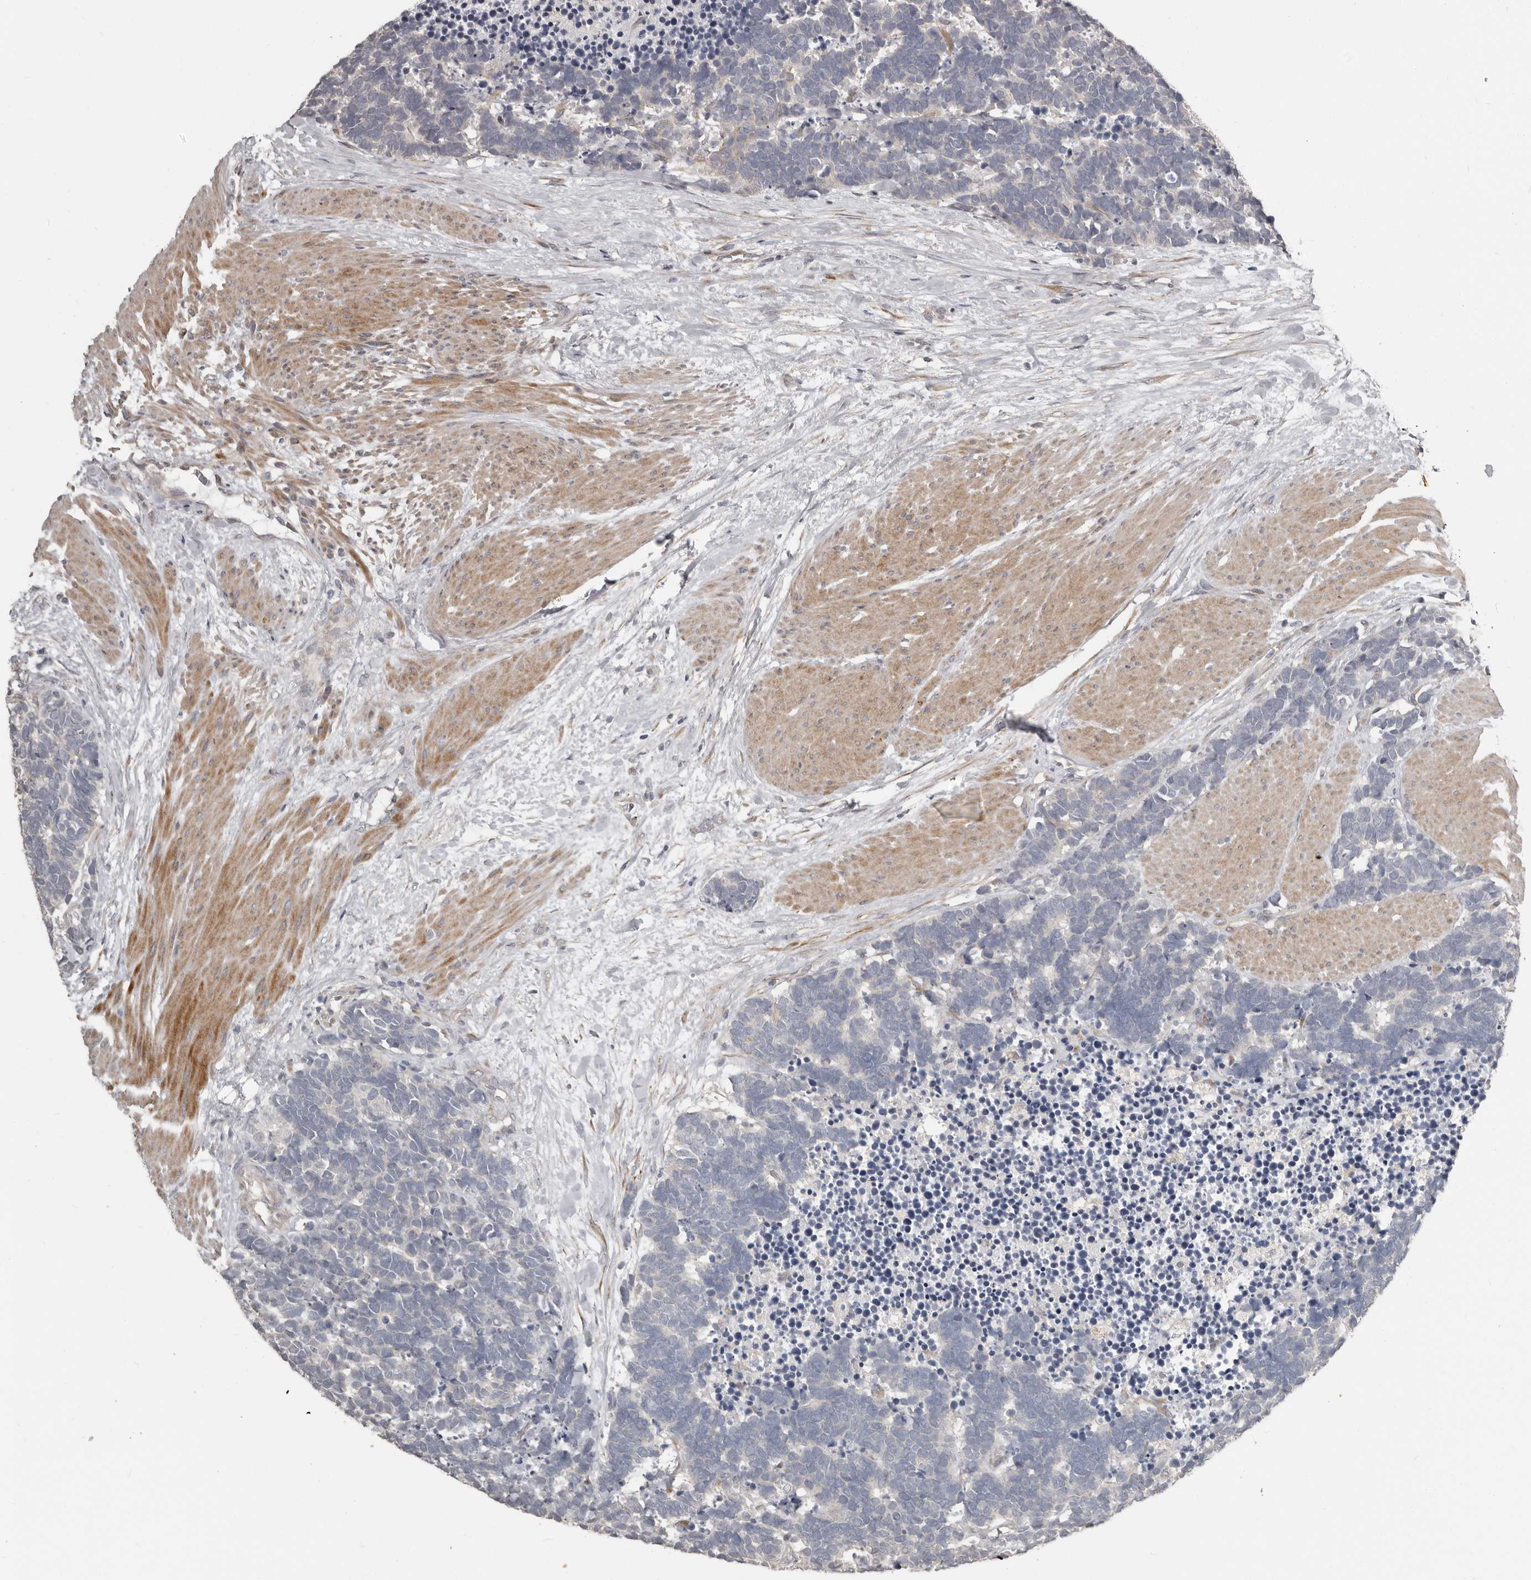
{"staining": {"intensity": "negative", "quantity": "none", "location": "none"}, "tissue": "carcinoid", "cell_type": "Tumor cells", "image_type": "cancer", "snomed": [{"axis": "morphology", "description": "Carcinoma, NOS"}, {"axis": "morphology", "description": "Carcinoid, malignant, NOS"}, {"axis": "topography", "description": "Urinary bladder"}], "caption": "The micrograph shows no staining of tumor cells in carcinoid.", "gene": "KCNJ8", "patient": {"sex": "male", "age": 57}}